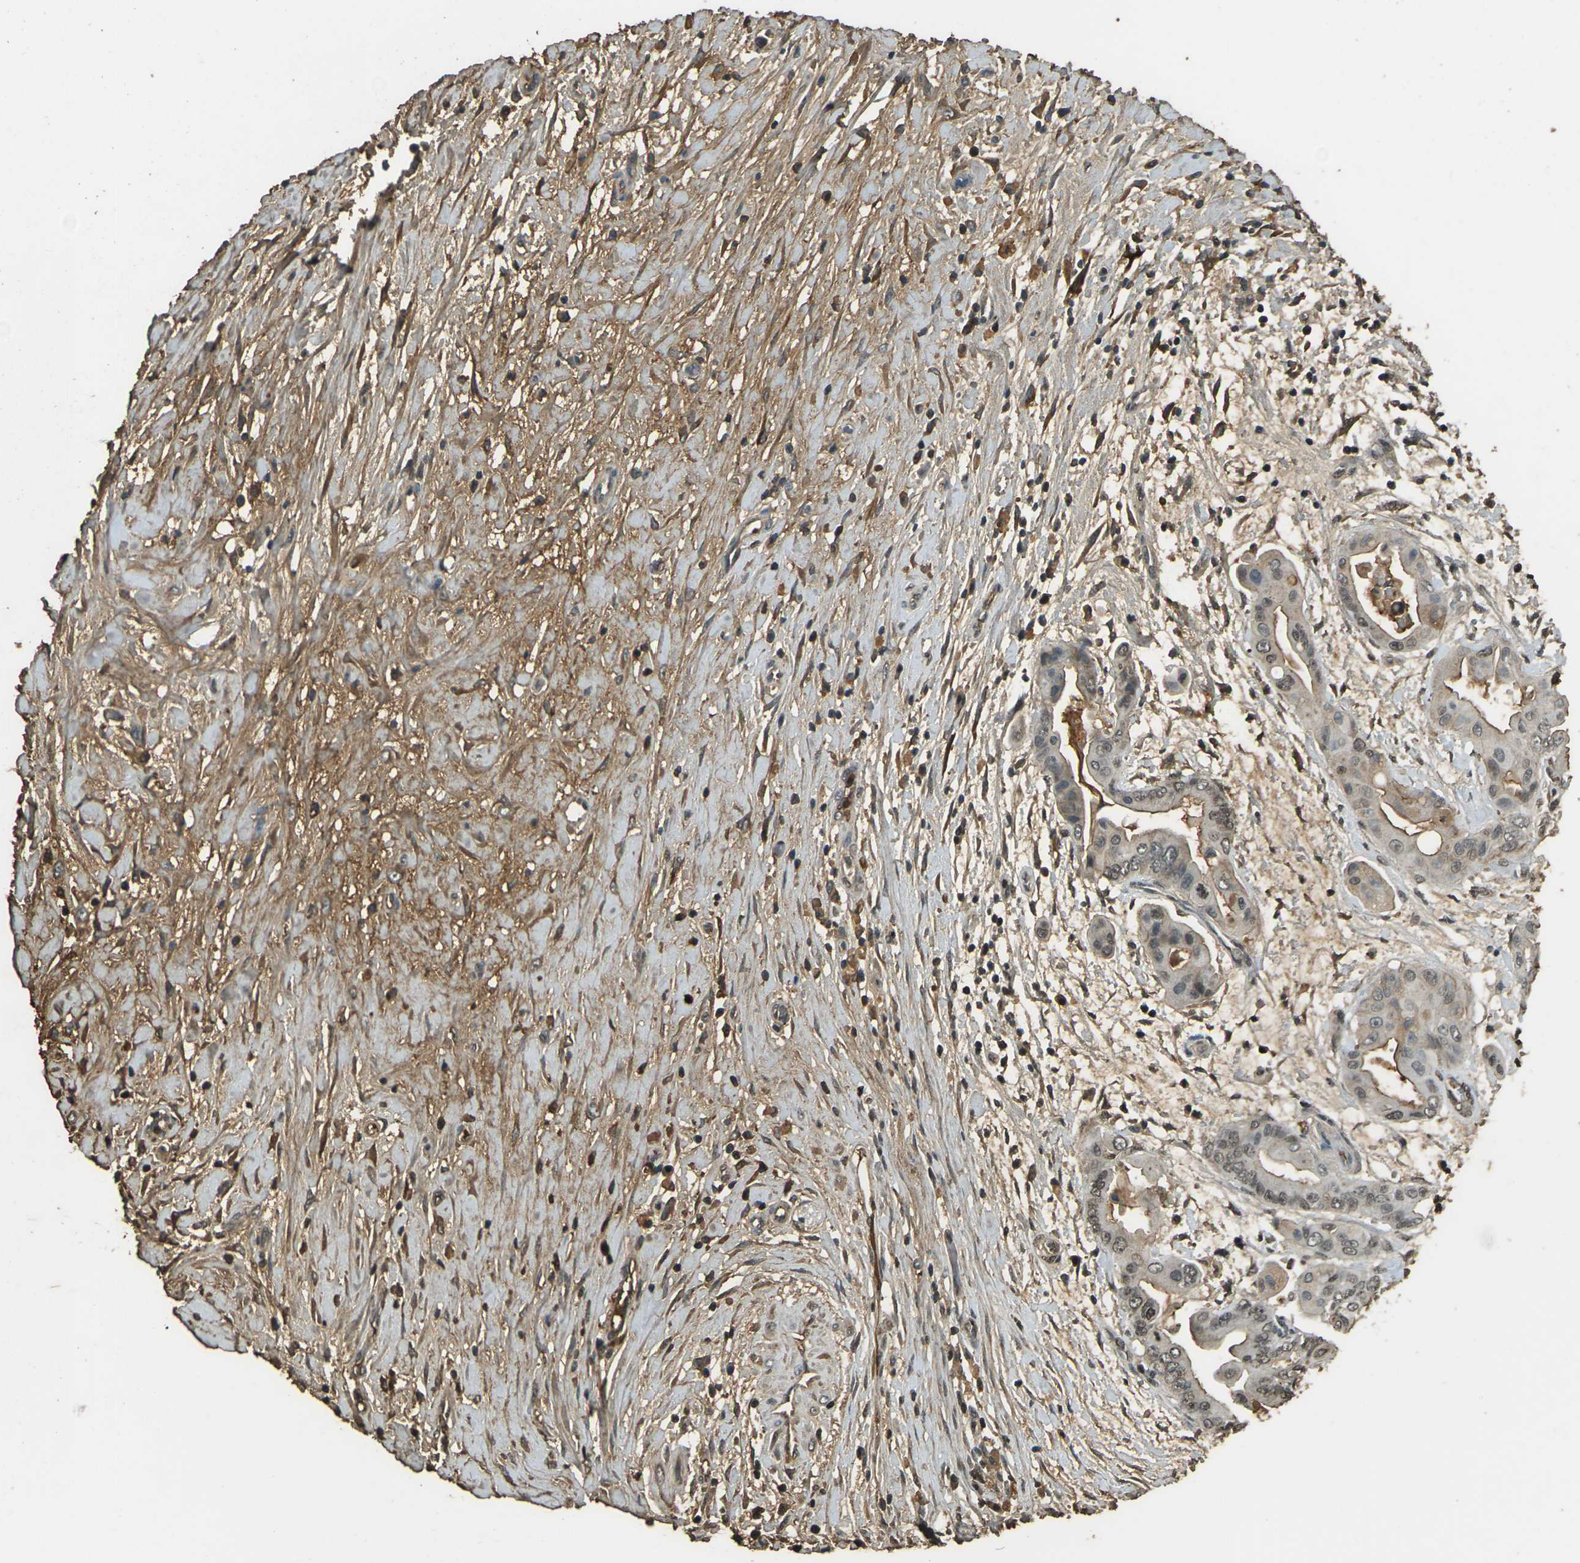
{"staining": {"intensity": "negative", "quantity": "none", "location": "none"}, "tissue": "pancreatic cancer", "cell_type": "Tumor cells", "image_type": "cancer", "snomed": [{"axis": "morphology", "description": "Adenocarcinoma, NOS"}, {"axis": "topography", "description": "Pancreas"}], "caption": "A photomicrograph of human pancreatic cancer (adenocarcinoma) is negative for staining in tumor cells.", "gene": "CYP1B1", "patient": {"sex": "female", "age": 75}}